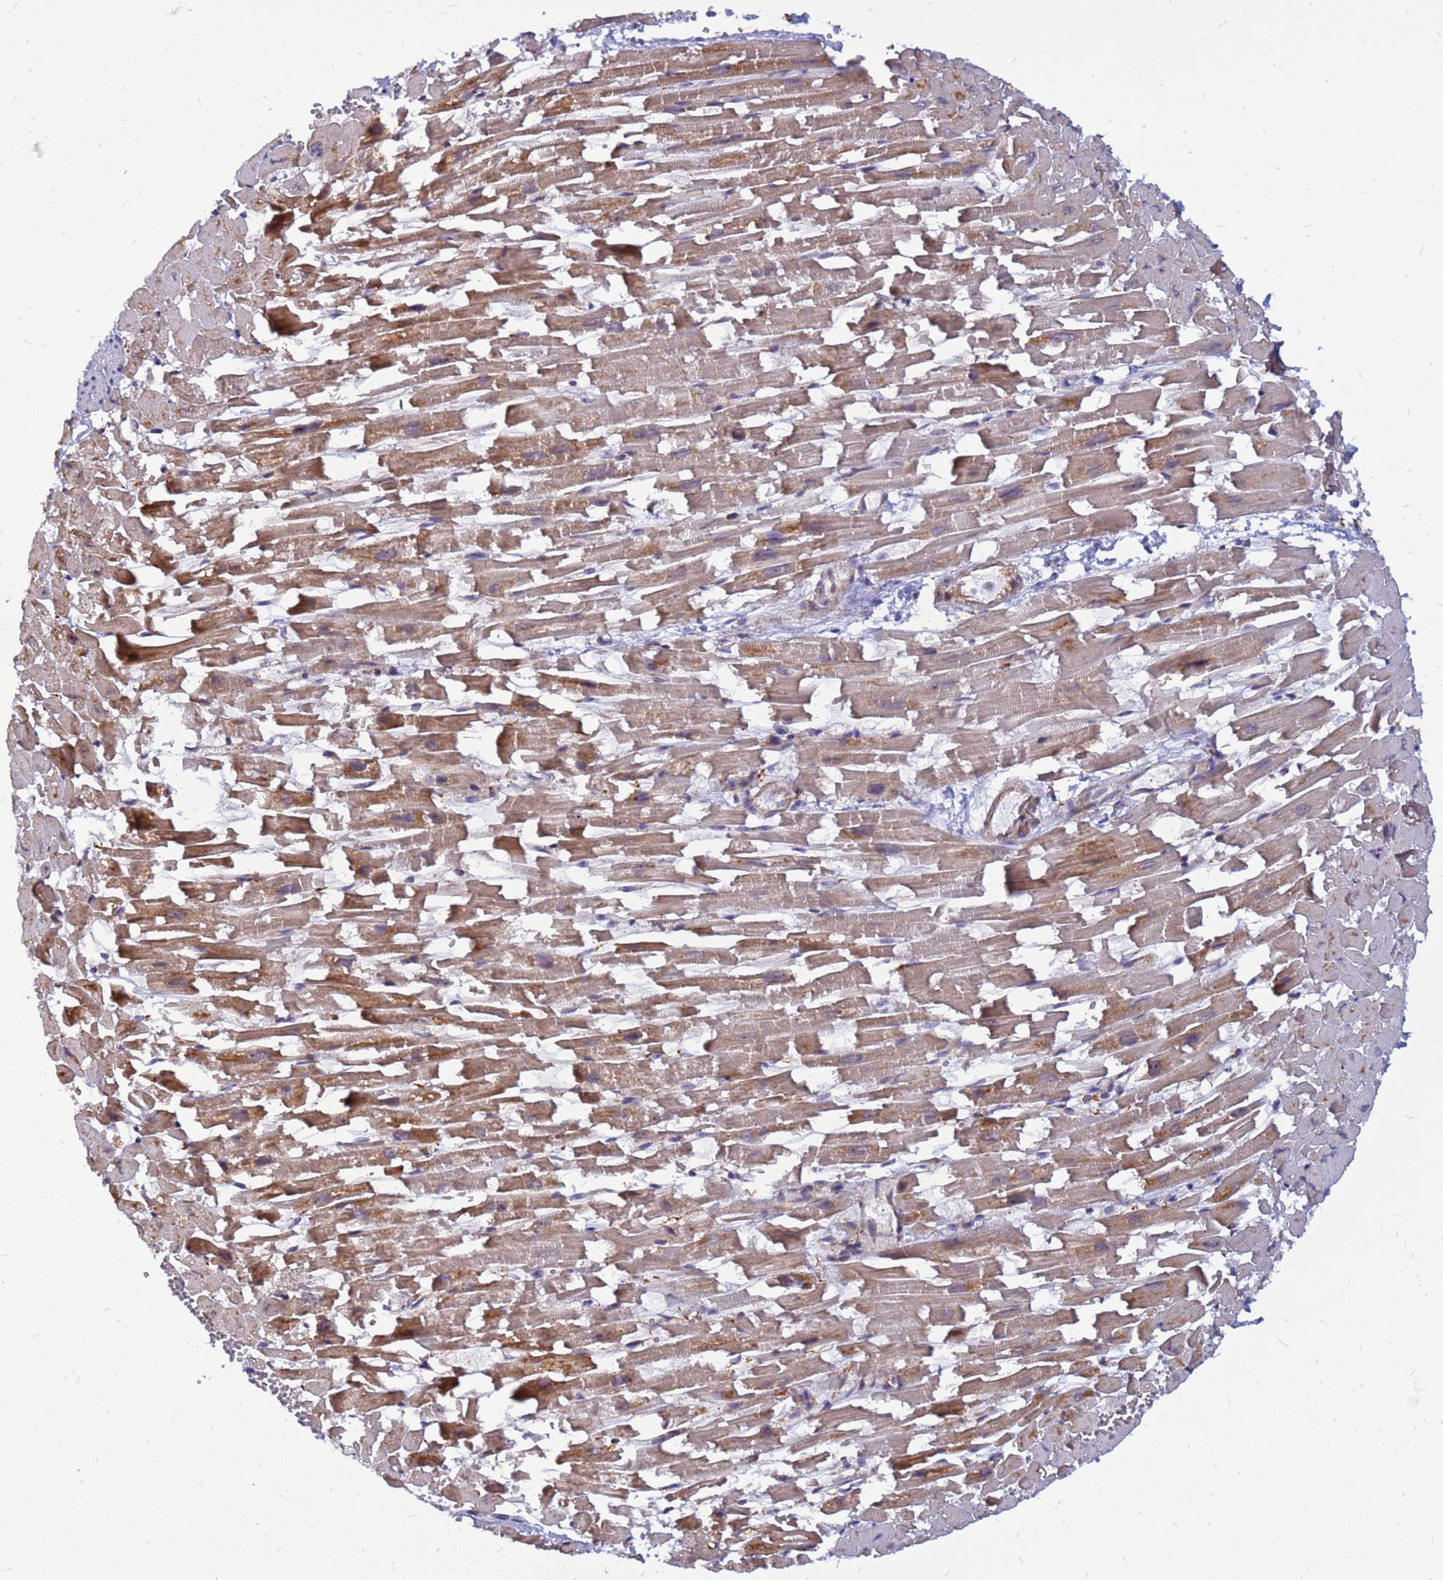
{"staining": {"intensity": "moderate", "quantity": ">75%", "location": "cytoplasmic/membranous"}, "tissue": "heart muscle", "cell_type": "Cardiomyocytes", "image_type": "normal", "snomed": [{"axis": "morphology", "description": "Normal tissue, NOS"}, {"axis": "topography", "description": "Heart"}], "caption": "IHC staining of unremarkable heart muscle, which demonstrates medium levels of moderate cytoplasmic/membranous expression in about >75% of cardiomyocytes indicating moderate cytoplasmic/membranous protein positivity. The staining was performed using DAB (brown) for protein detection and nuclei were counterstained in hematoxylin (blue).", "gene": "RPL8", "patient": {"sex": "female", "age": 64}}